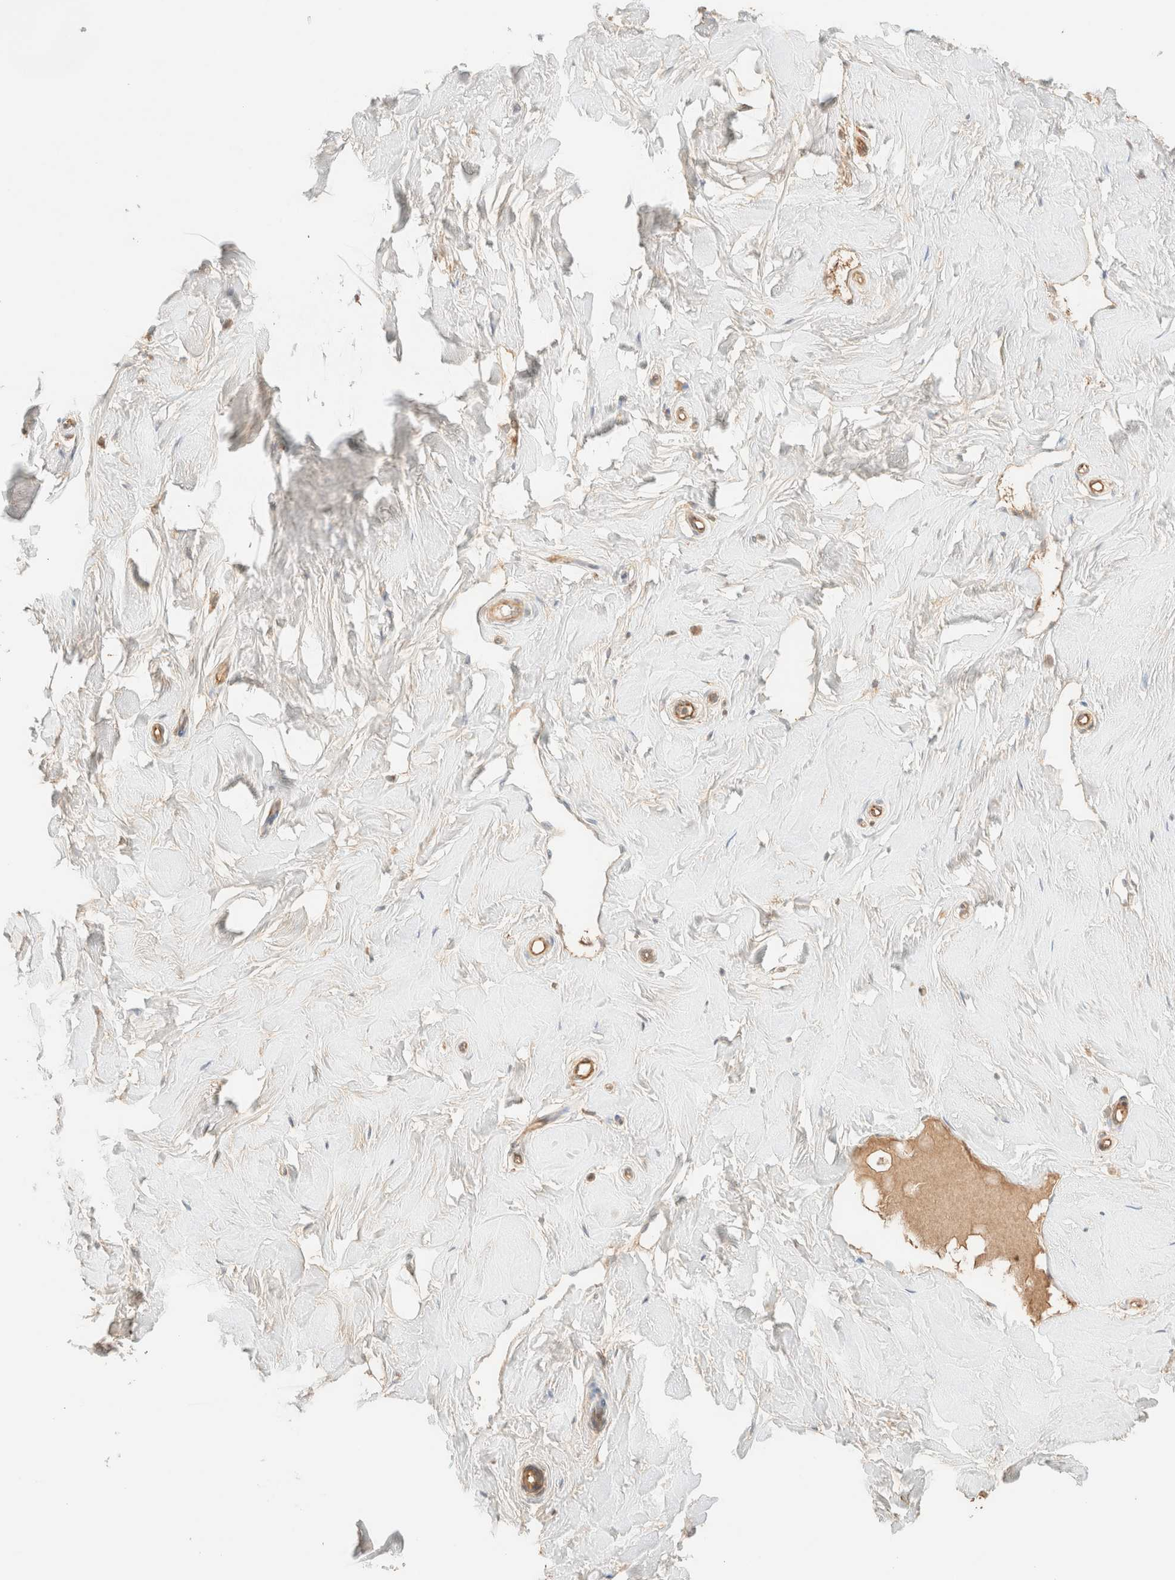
{"staining": {"intensity": "negative", "quantity": "none", "location": "none"}, "tissue": "breast", "cell_type": "Adipocytes", "image_type": "normal", "snomed": [{"axis": "morphology", "description": "Normal tissue, NOS"}, {"axis": "topography", "description": "Breast"}], "caption": "Immunohistochemical staining of unremarkable human breast demonstrates no significant positivity in adipocytes.", "gene": "SPARCL1", "patient": {"sex": "female", "age": 23}}